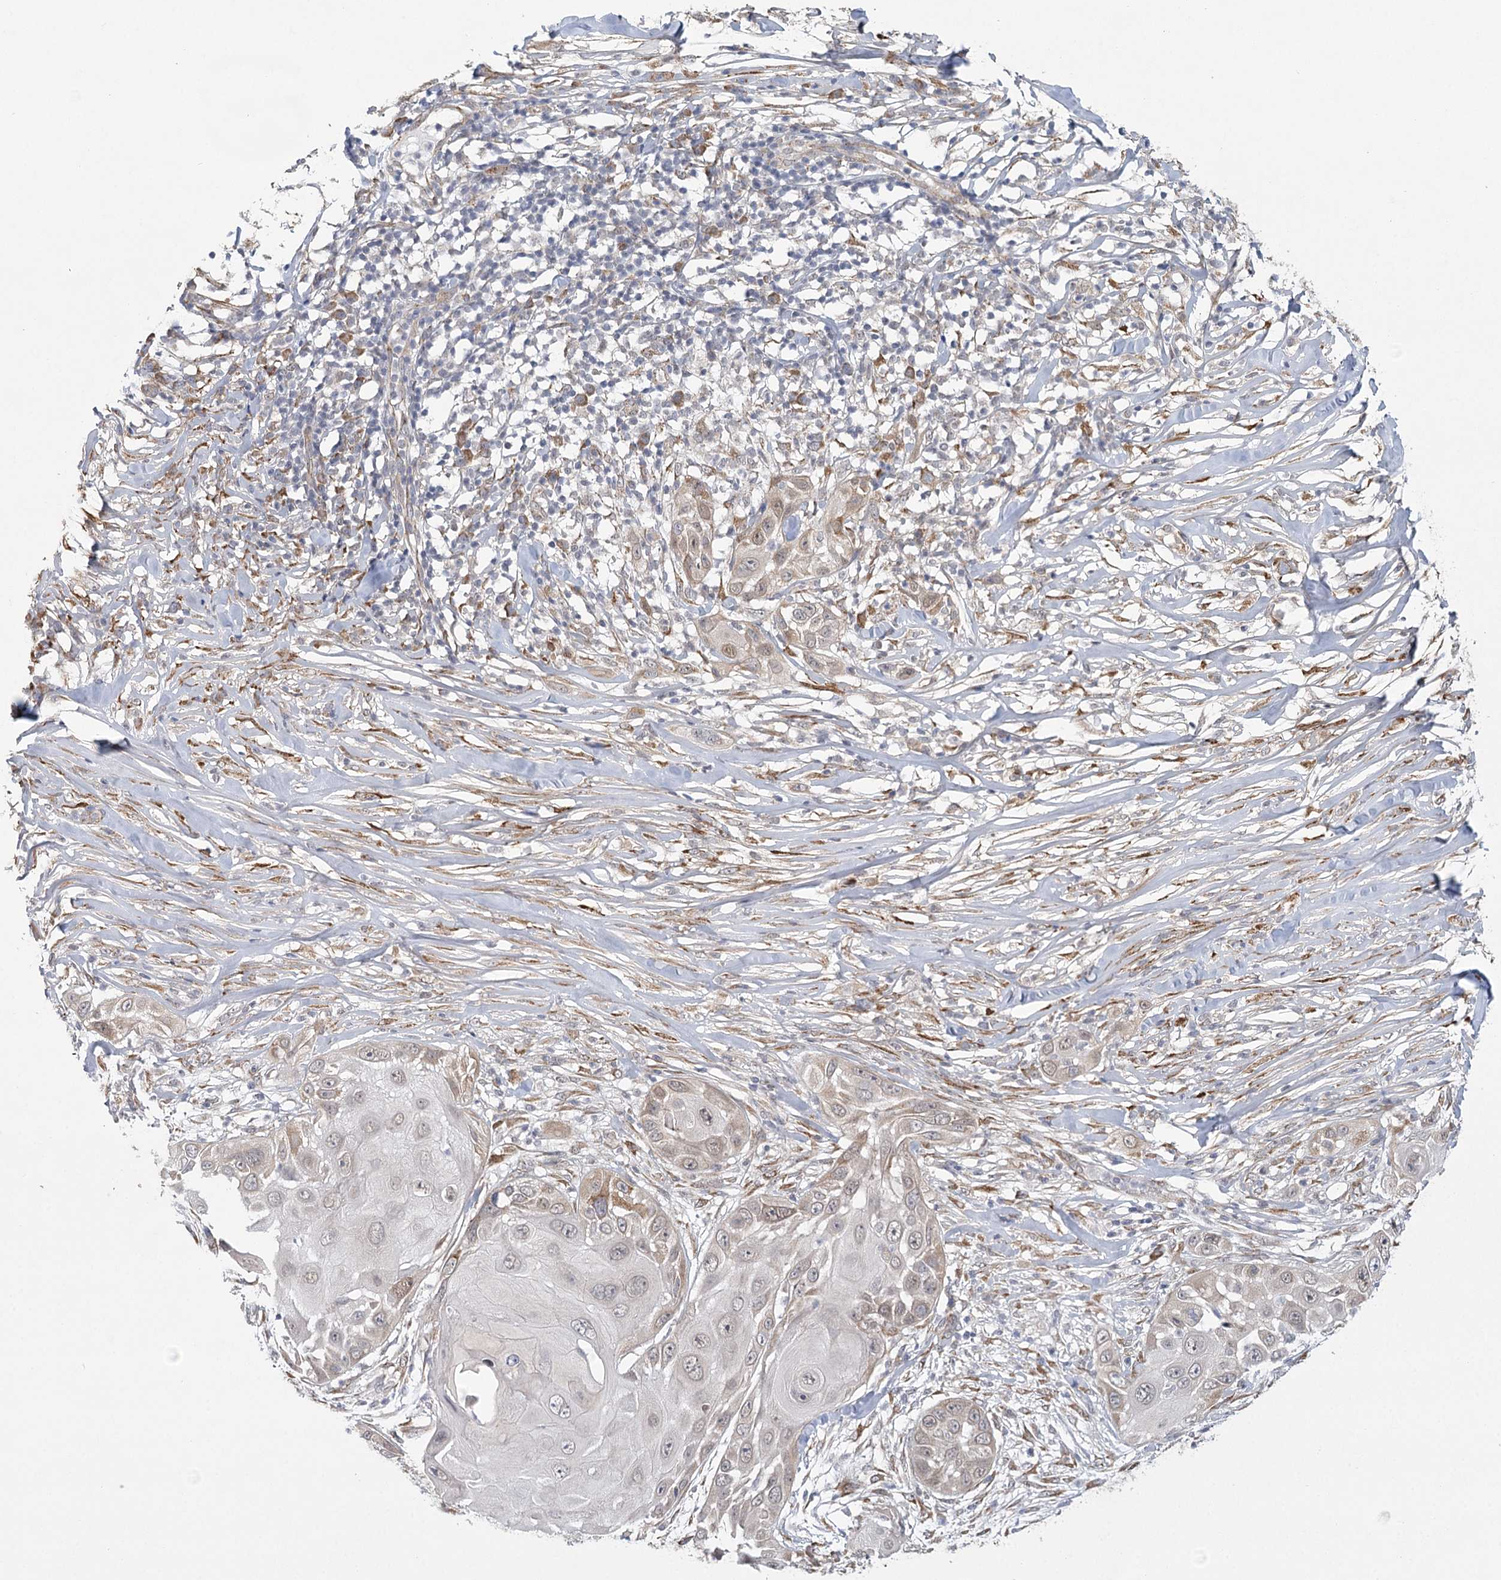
{"staining": {"intensity": "negative", "quantity": "none", "location": "none"}, "tissue": "skin cancer", "cell_type": "Tumor cells", "image_type": "cancer", "snomed": [{"axis": "morphology", "description": "Squamous cell carcinoma, NOS"}, {"axis": "topography", "description": "Skin"}], "caption": "A high-resolution histopathology image shows immunohistochemistry staining of skin squamous cell carcinoma, which demonstrates no significant positivity in tumor cells.", "gene": "MED28", "patient": {"sex": "female", "age": 44}}